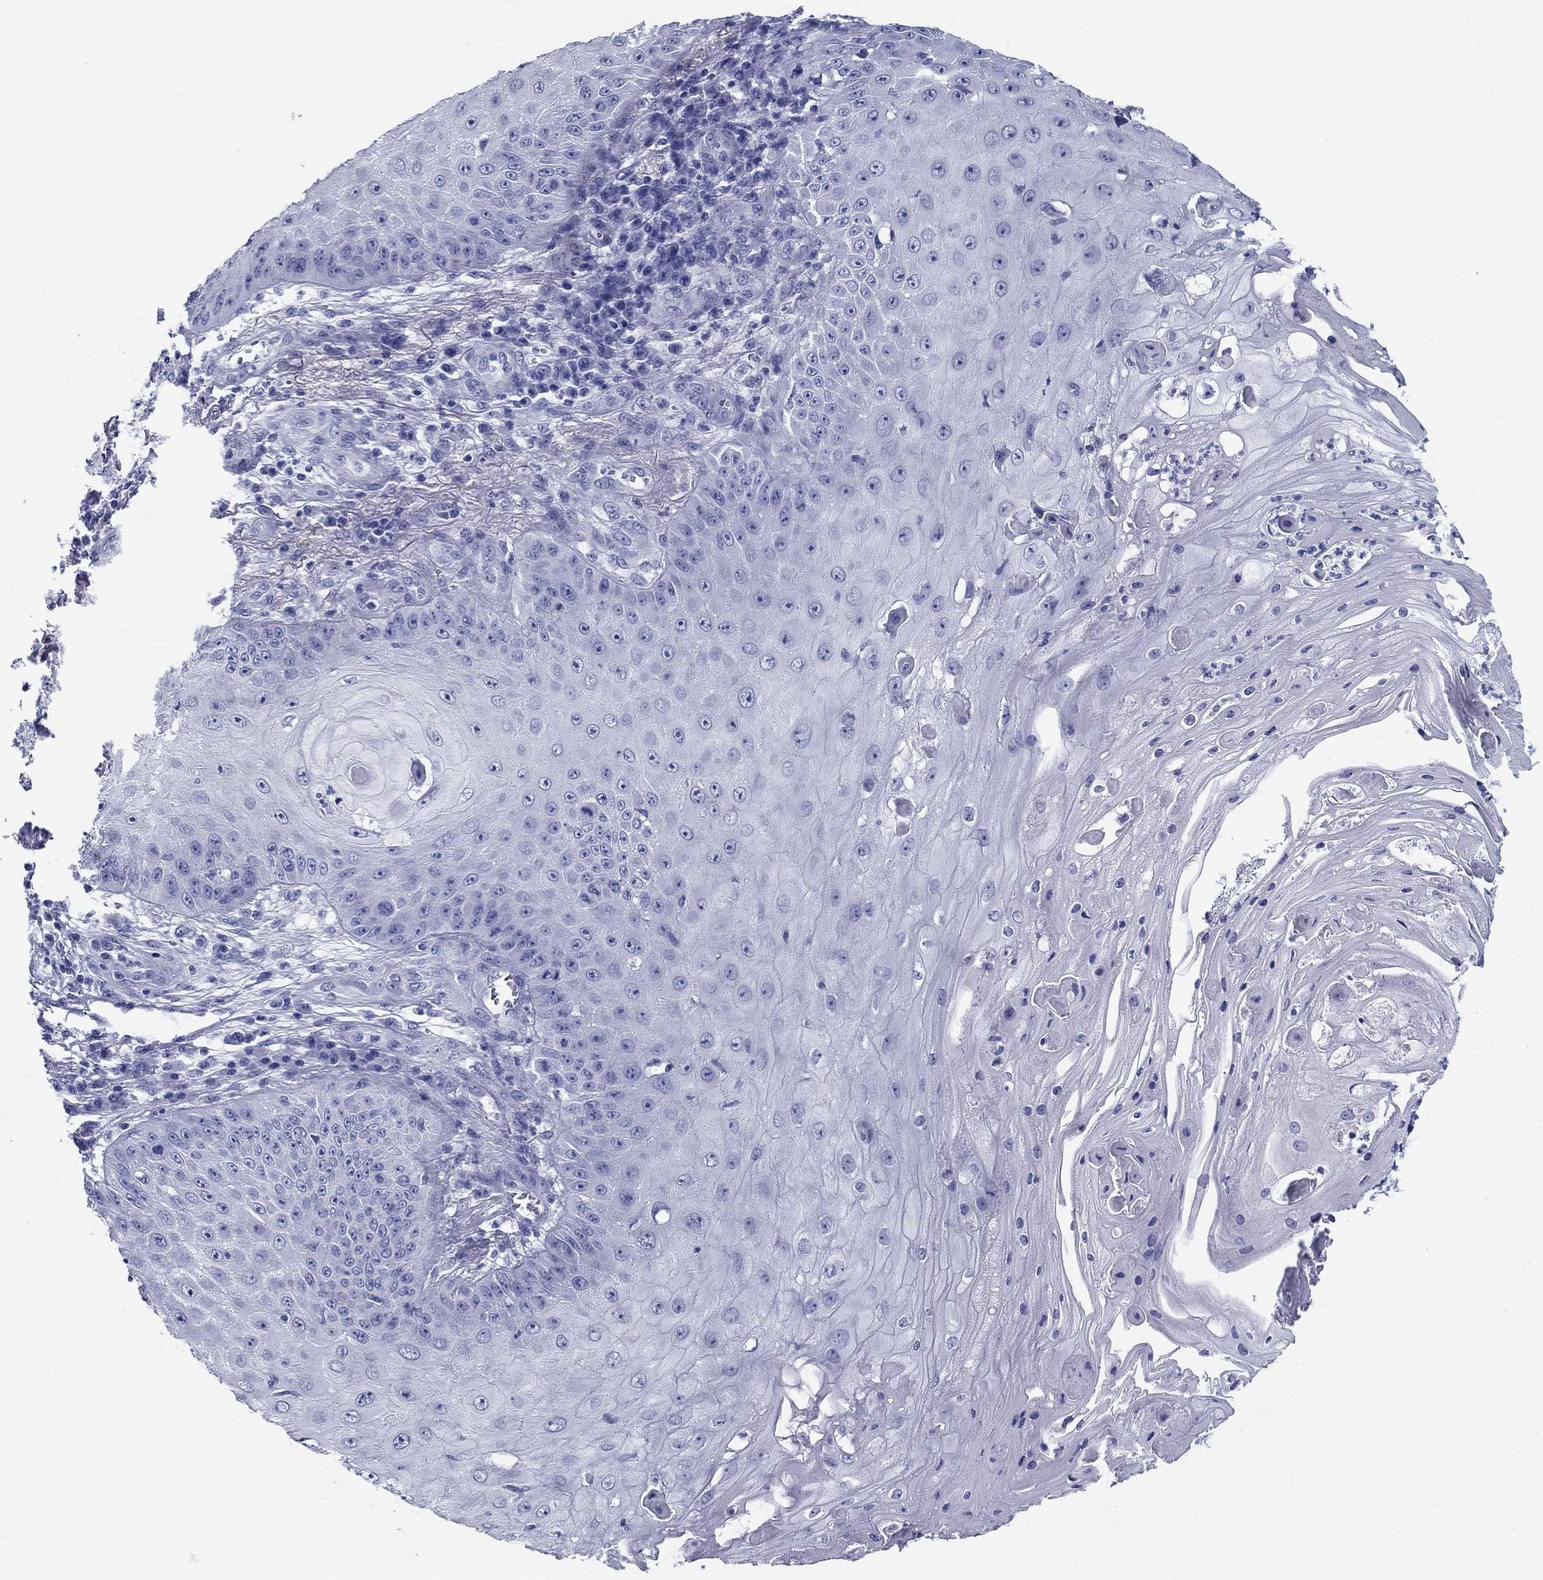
{"staining": {"intensity": "negative", "quantity": "none", "location": "none"}, "tissue": "skin cancer", "cell_type": "Tumor cells", "image_type": "cancer", "snomed": [{"axis": "morphology", "description": "Squamous cell carcinoma, NOS"}, {"axis": "topography", "description": "Skin"}], "caption": "A photomicrograph of human skin cancer is negative for staining in tumor cells.", "gene": "UPB1", "patient": {"sex": "male", "age": 70}}